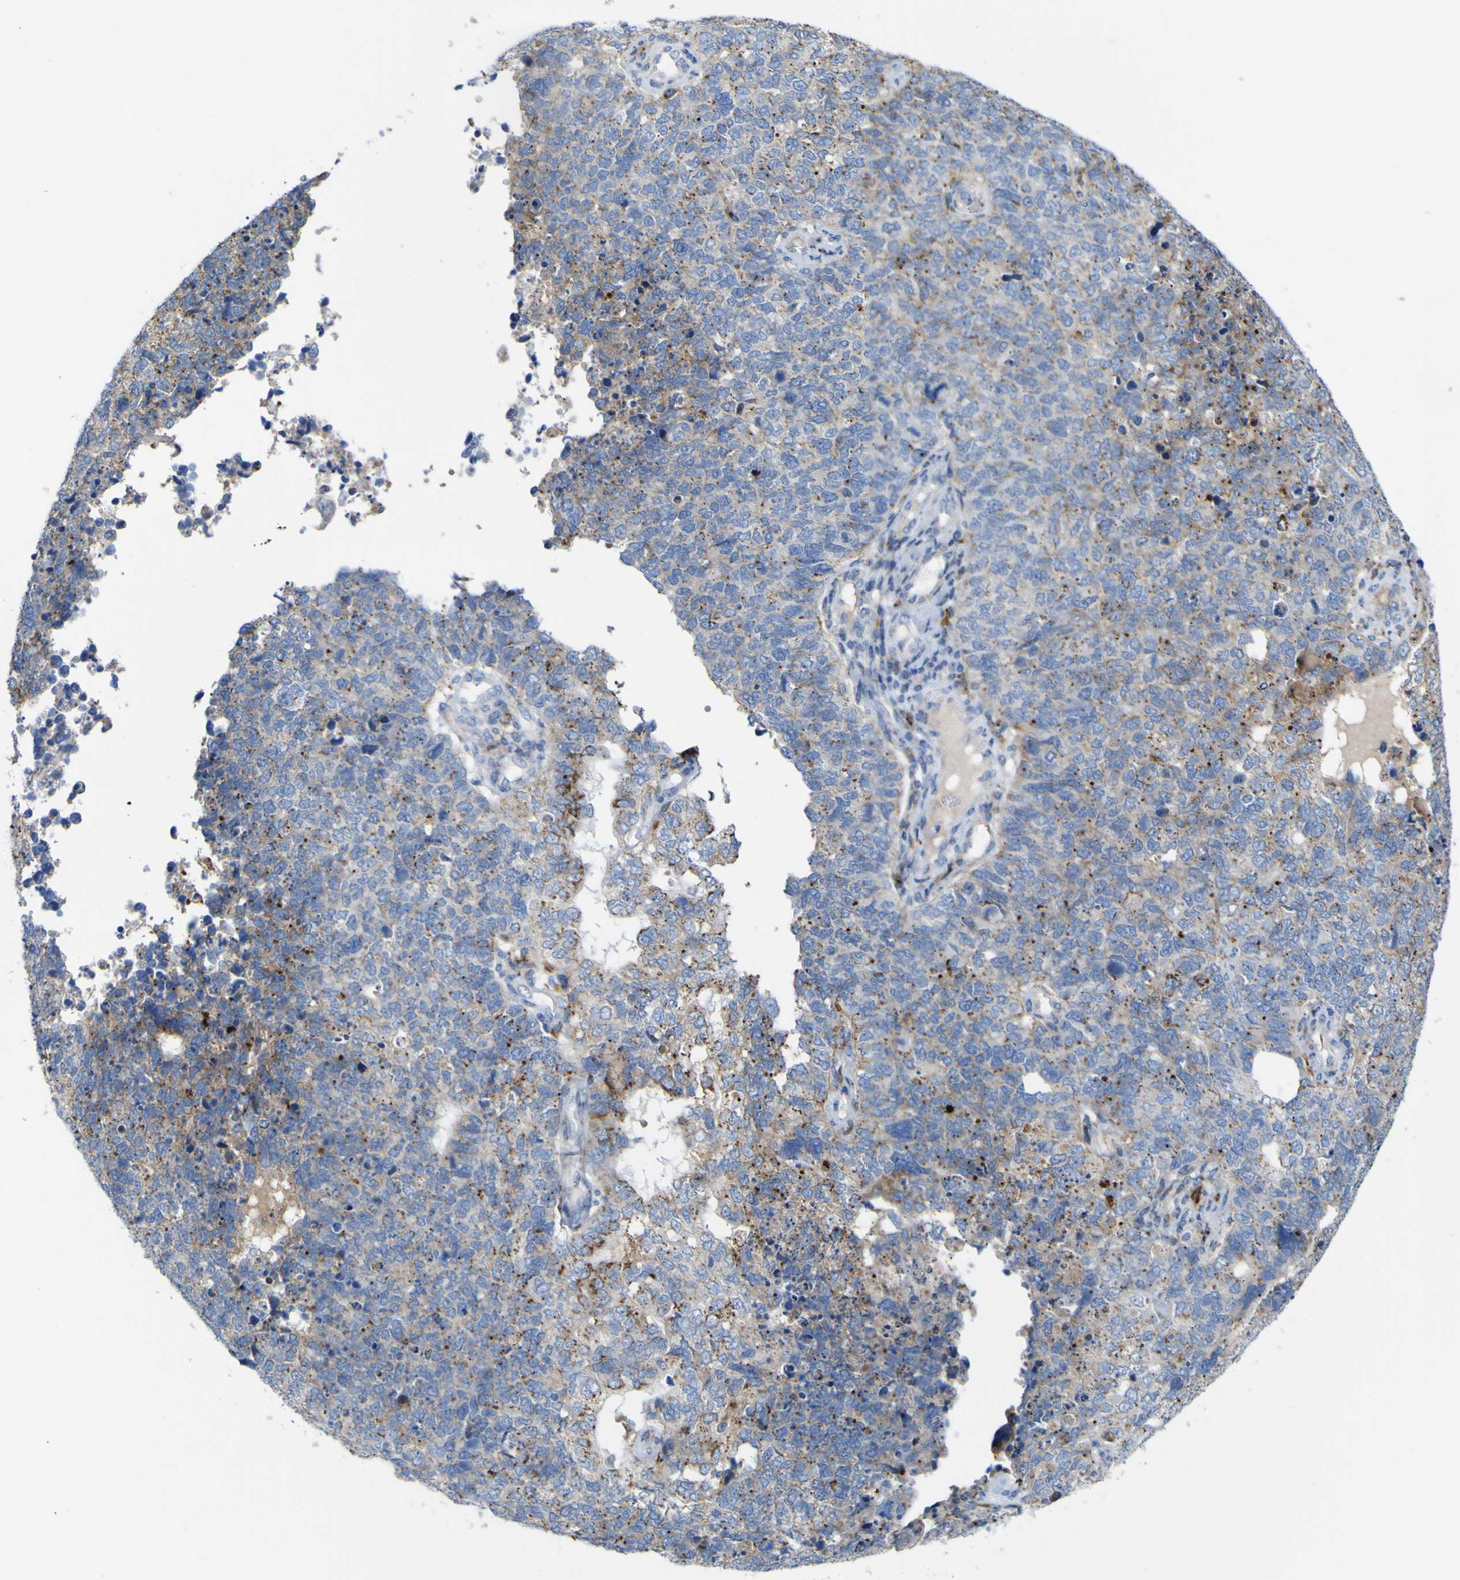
{"staining": {"intensity": "moderate", "quantity": "<25%", "location": "cytoplasmic/membranous"}, "tissue": "cervical cancer", "cell_type": "Tumor cells", "image_type": "cancer", "snomed": [{"axis": "morphology", "description": "Squamous cell carcinoma, NOS"}, {"axis": "topography", "description": "Cervix"}], "caption": "An image of cervical squamous cell carcinoma stained for a protein shows moderate cytoplasmic/membranous brown staining in tumor cells. The staining was performed using DAB to visualize the protein expression in brown, while the nuclei were stained in blue with hematoxylin (Magnification: 20x).", "gene": "PTPRF", "patient": {"sex": "female", "age": 63}}